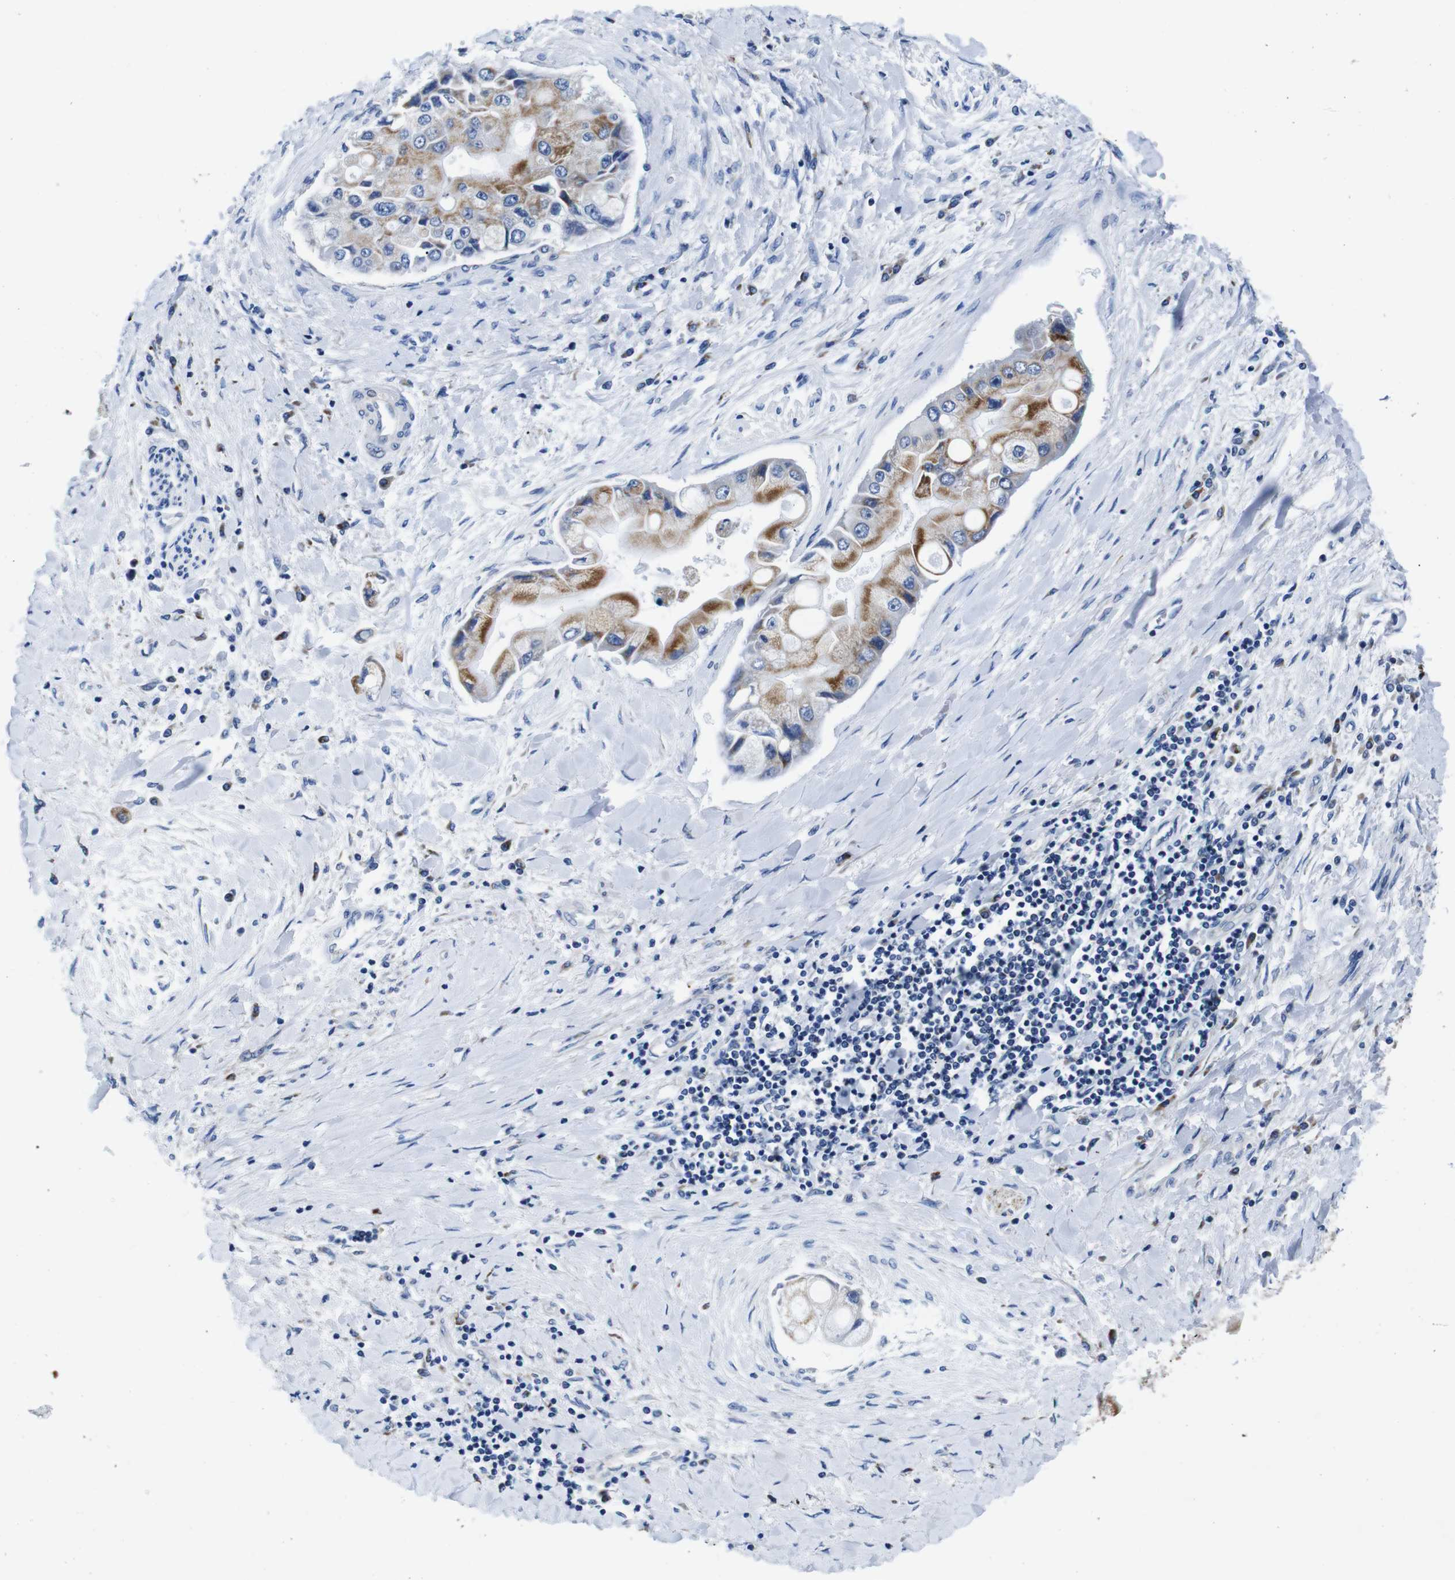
{"staining": {"intensity": "moderate", "quantity": "25%-75%", "location": "cytoplasmic/membranous"}, "tissue": "liver cancer", "cell_type": "Tumor cells", "image_type": "cancer", "snomed": [{"axis": "morphology", "description": "Cholangiocarcinoma"}, {"axis": "topography", "description": "Liver"}], "caption": "The histopathology image reveals immunohistochemical staining of cholangiocarcinoma (liver). There is moderate cytoplasmic/membranous positivity is present in approximately 25%-75% of tumor cells.", "gene": "SNX19", "patient": {"sex": "male", "age": 50}}